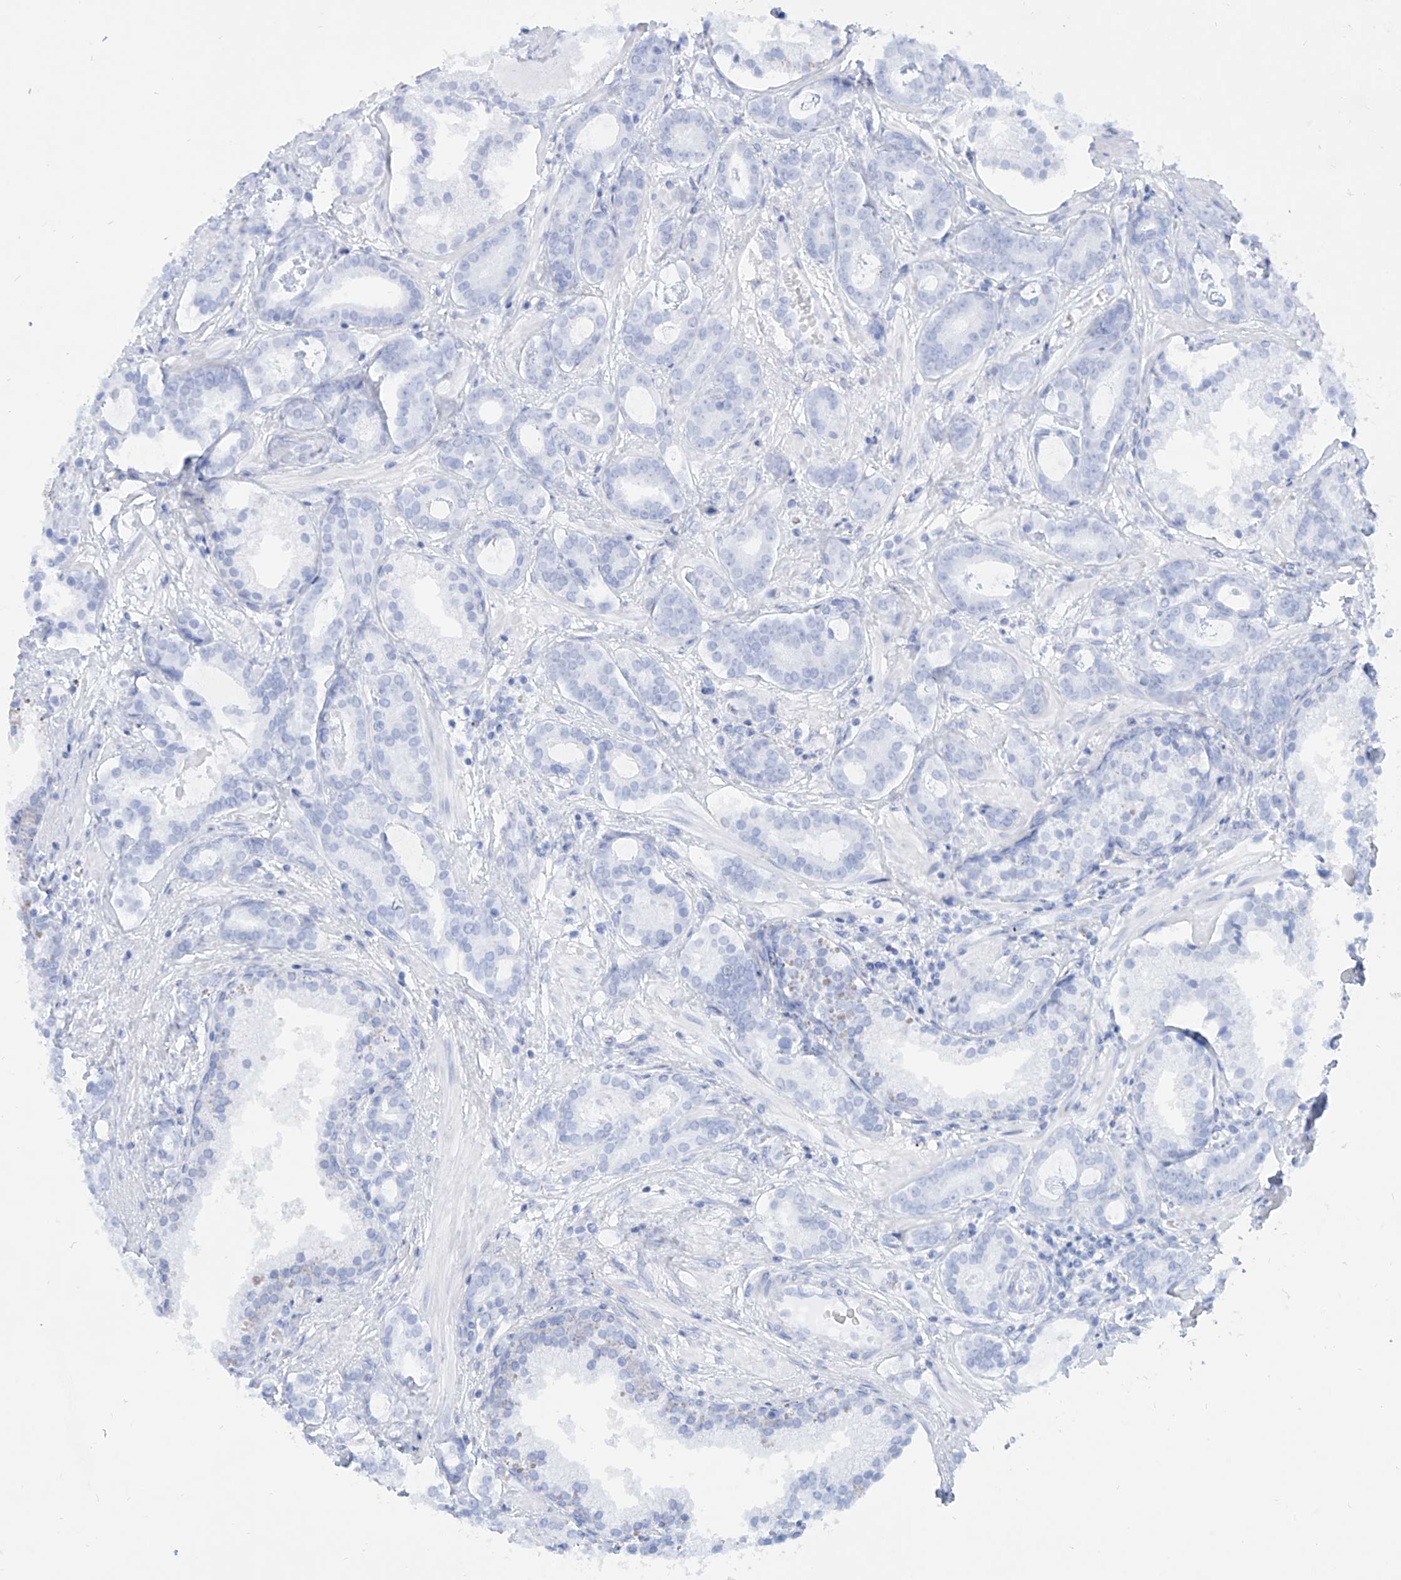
{"staining": {"intensity": "negative", "quantity": "none", "location": "none"}, "tissue": "prostate cancer", "cell_type": "Tumor cells", "image_type": "cancer", "snomed": [{"axis": "morphology", "description": "Adenocarcinoma, High grade"}, {"axis": "topography", "description": "Prostate"}], "caption": "This is an immunohistochemistry (IHC) photomicrograph of human prostate cancer (adenocarcinoma (high-grade)). There is no expression in tumor cells.", "gene": "PDXK", "patient": {"sex": "male", "age": 58}}